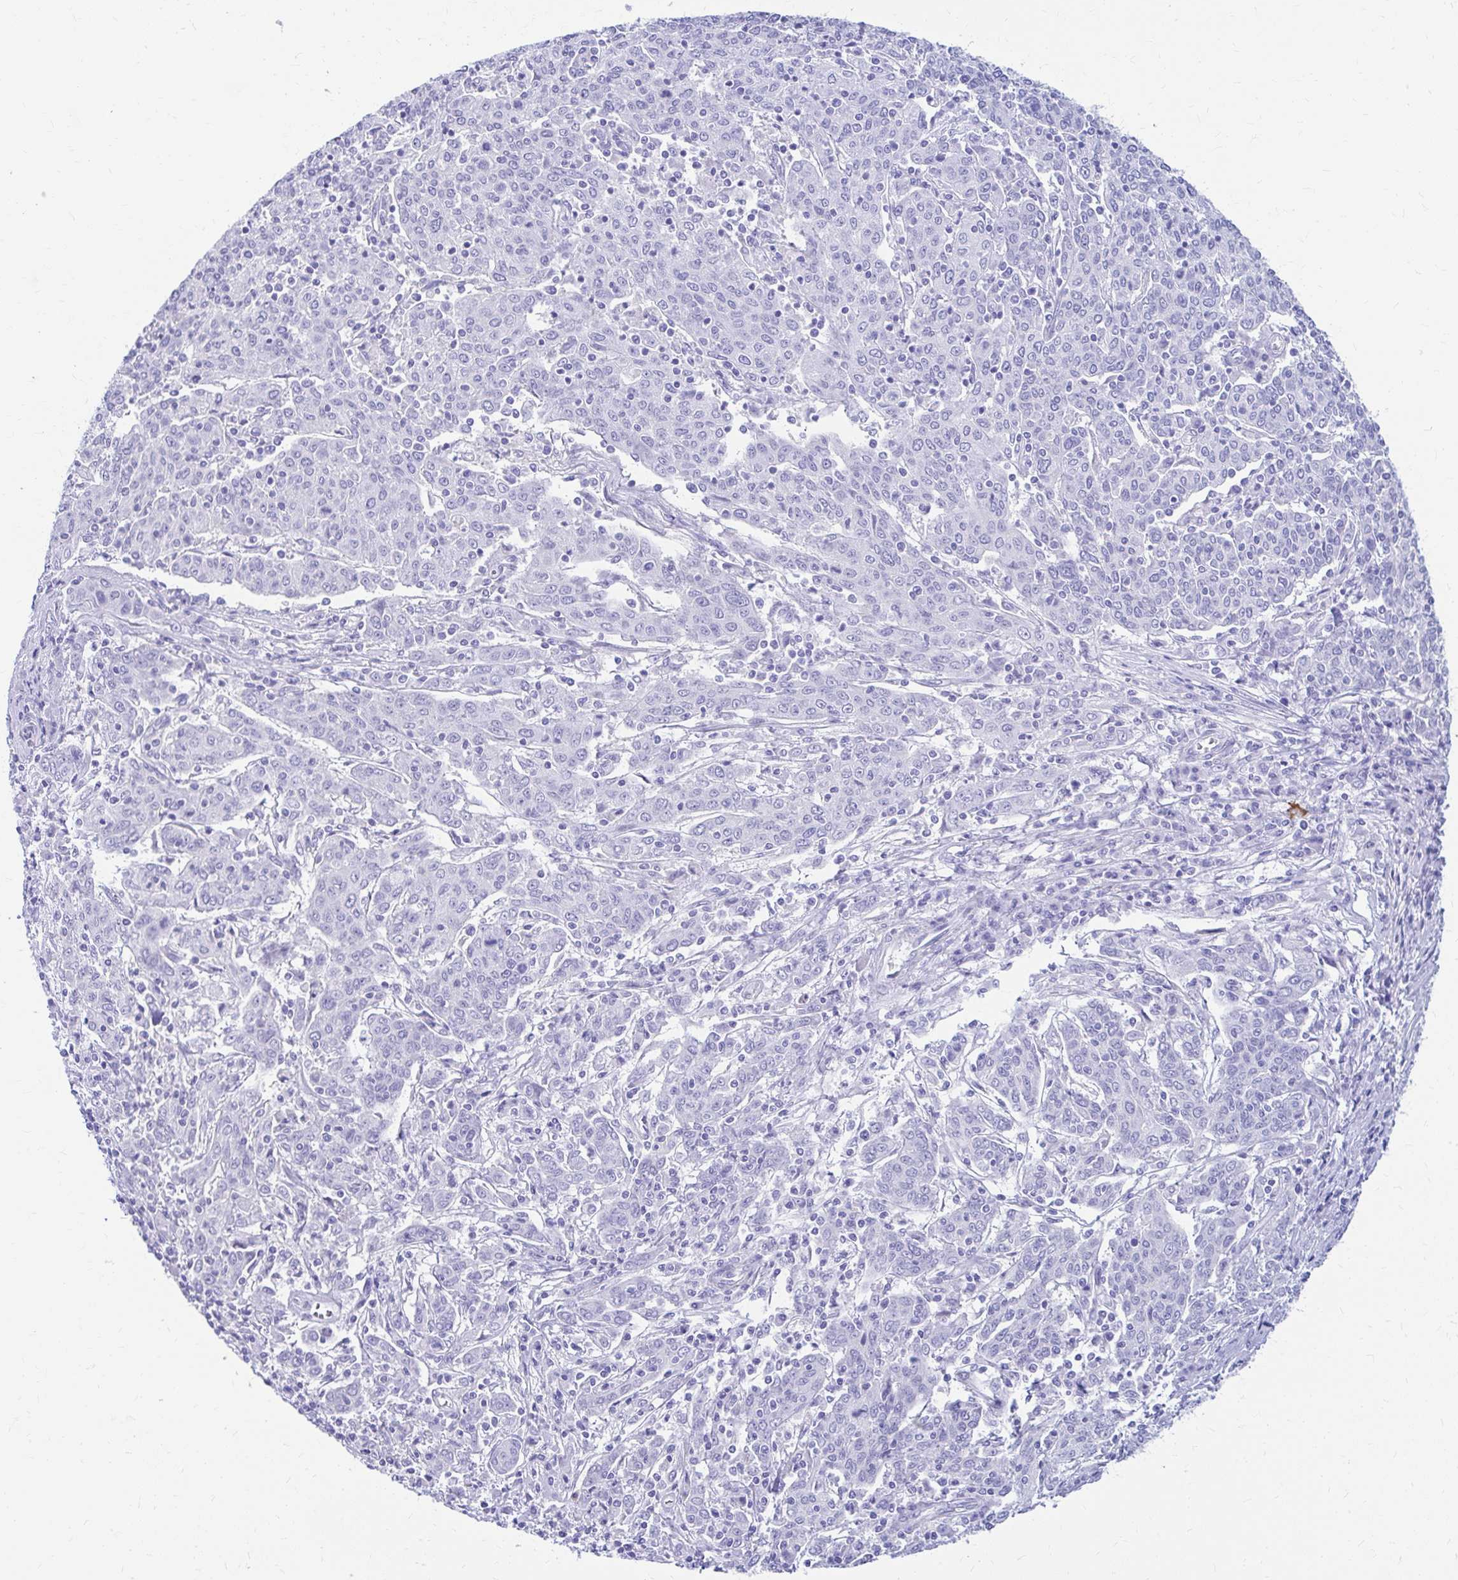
{"staining": {"intensity": "negative", "quantity": "none", "location": "none"}, "tissue": "cervical cancer", "cell_type": "Tumor cells", "image_type": "cancer", "snomed": [{"axis": "morphology", "description": "Squamous cell carcinoma, NOS"}, {"axis": "topography", "description": "Cervix"}], "caption": "IHC of human cervical cancer exhibits no staining in tumor cells.", "gene": "NSG2", "patient": {"sex": "female", "age": 67}}